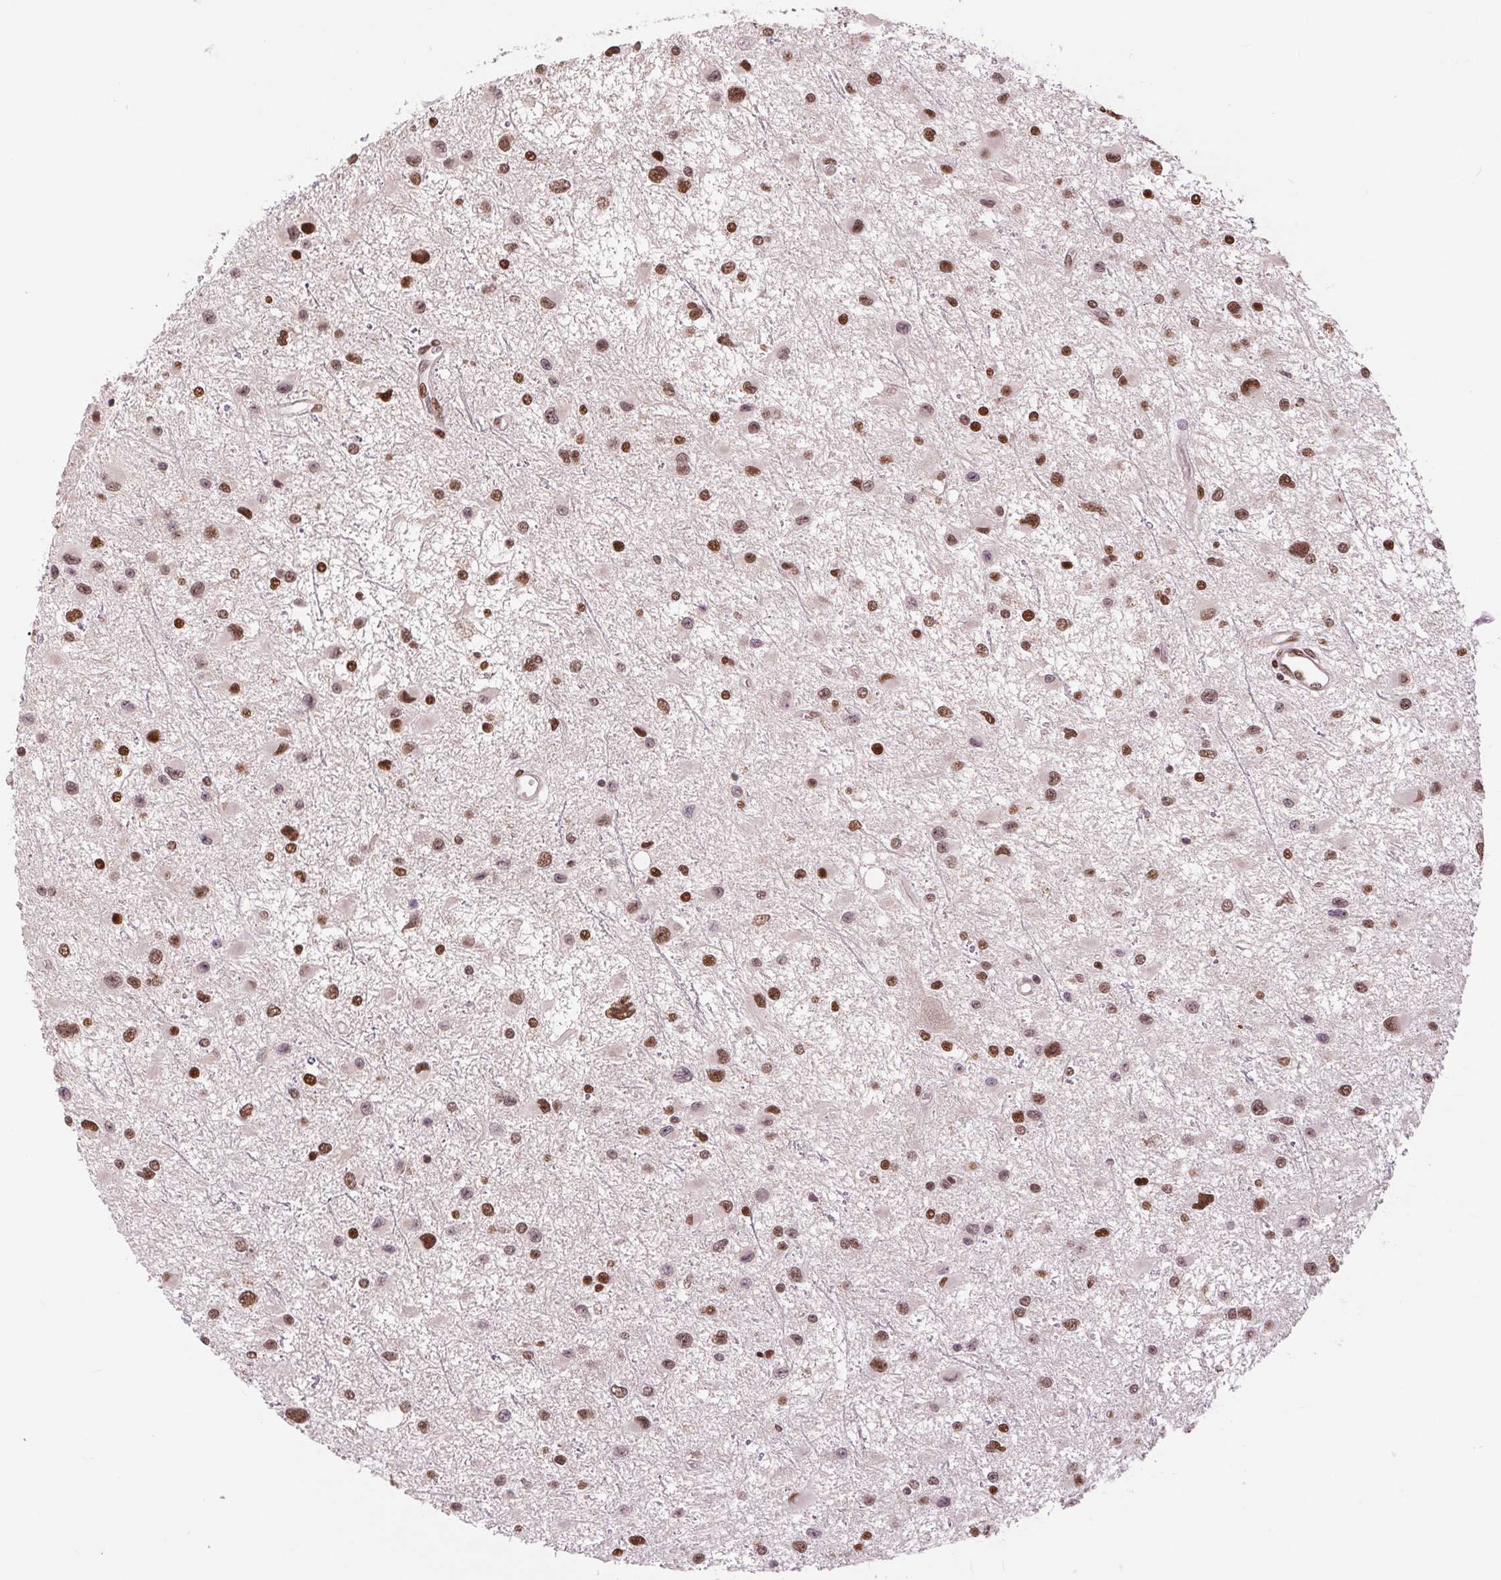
{"staining": {"intensity": "moderate", "quantity": ">75%", "location": "nuclear"}, "tissue": "glioma", "cell_type": "Tumor cells", "image_type": "cancer", "snomed": [{"axis": "morphology", "description": "Glioma, malignant, Low grade"}, {"axis": "topography", "description": "Brain"}], "caption": "Tumor cells display moderate nuclear expression in approximately >75% of cells in malignant glioma (low-grade).", "gene": "RAD23A", "patient": {"sex": "female", "age": 32}}